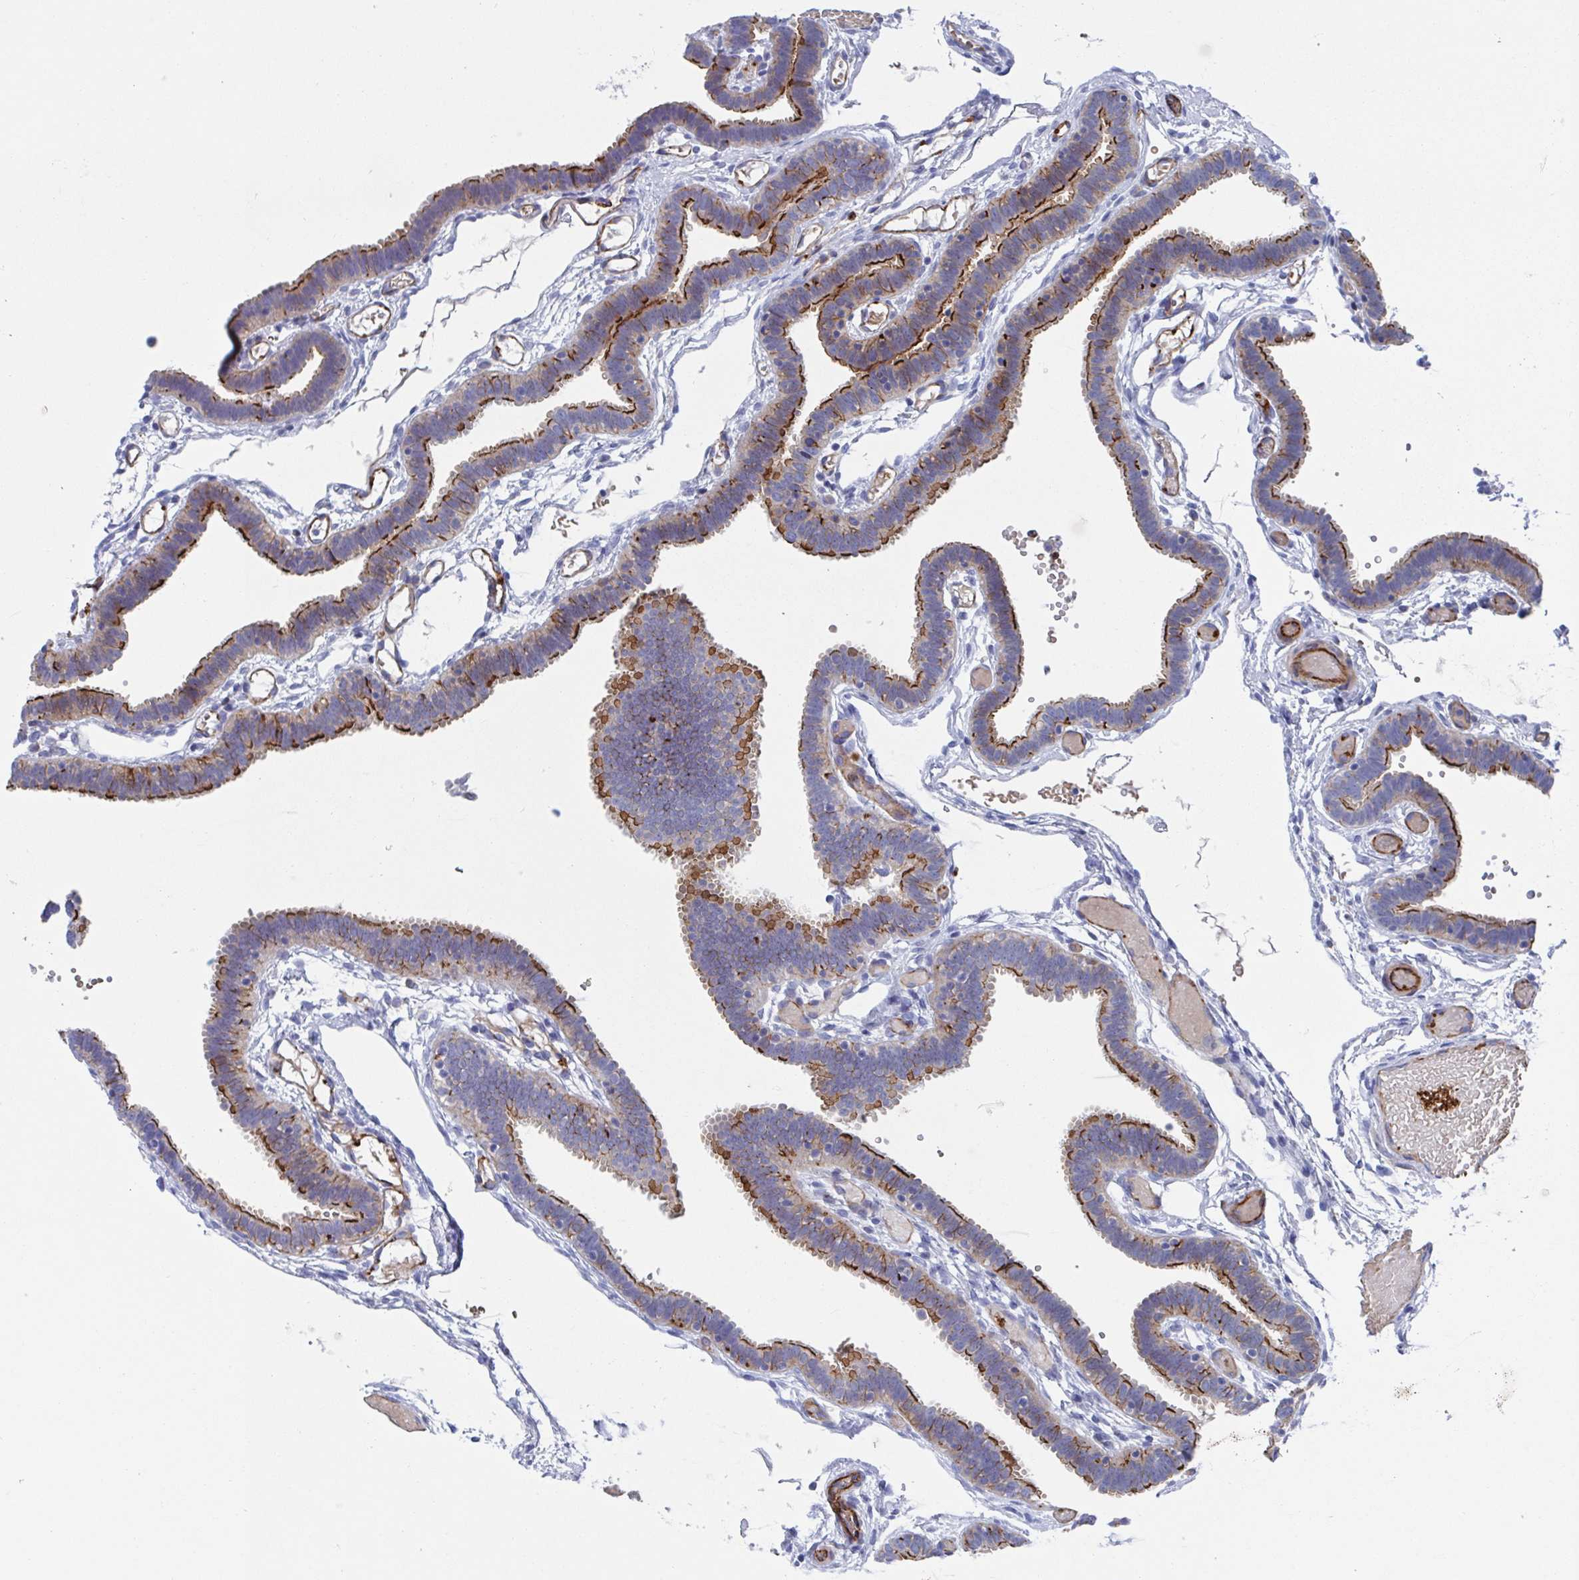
{"staining": {"intensity": "moderate", "quantity": "<25%", "location": "cytoplasmic/membranous"}, "tissue": "fallopian tube", "cell_type": "Glandular cells", "image_type": "normal", "snomed": [{"axis": "morphology", "description": "Normal tissue, NOS"}, {"axis": "topography", "description": "Fallopian tube"}], "caption": "Glandular cells show low levels of moderate cytoplasmic/membranous staining in approximately <25% of cells in benign human fallopian tube. (IHC, brightfield microscopy, high magnification).", "gene": "KLC3", "patient": {"sex": "female", "age": 37}}